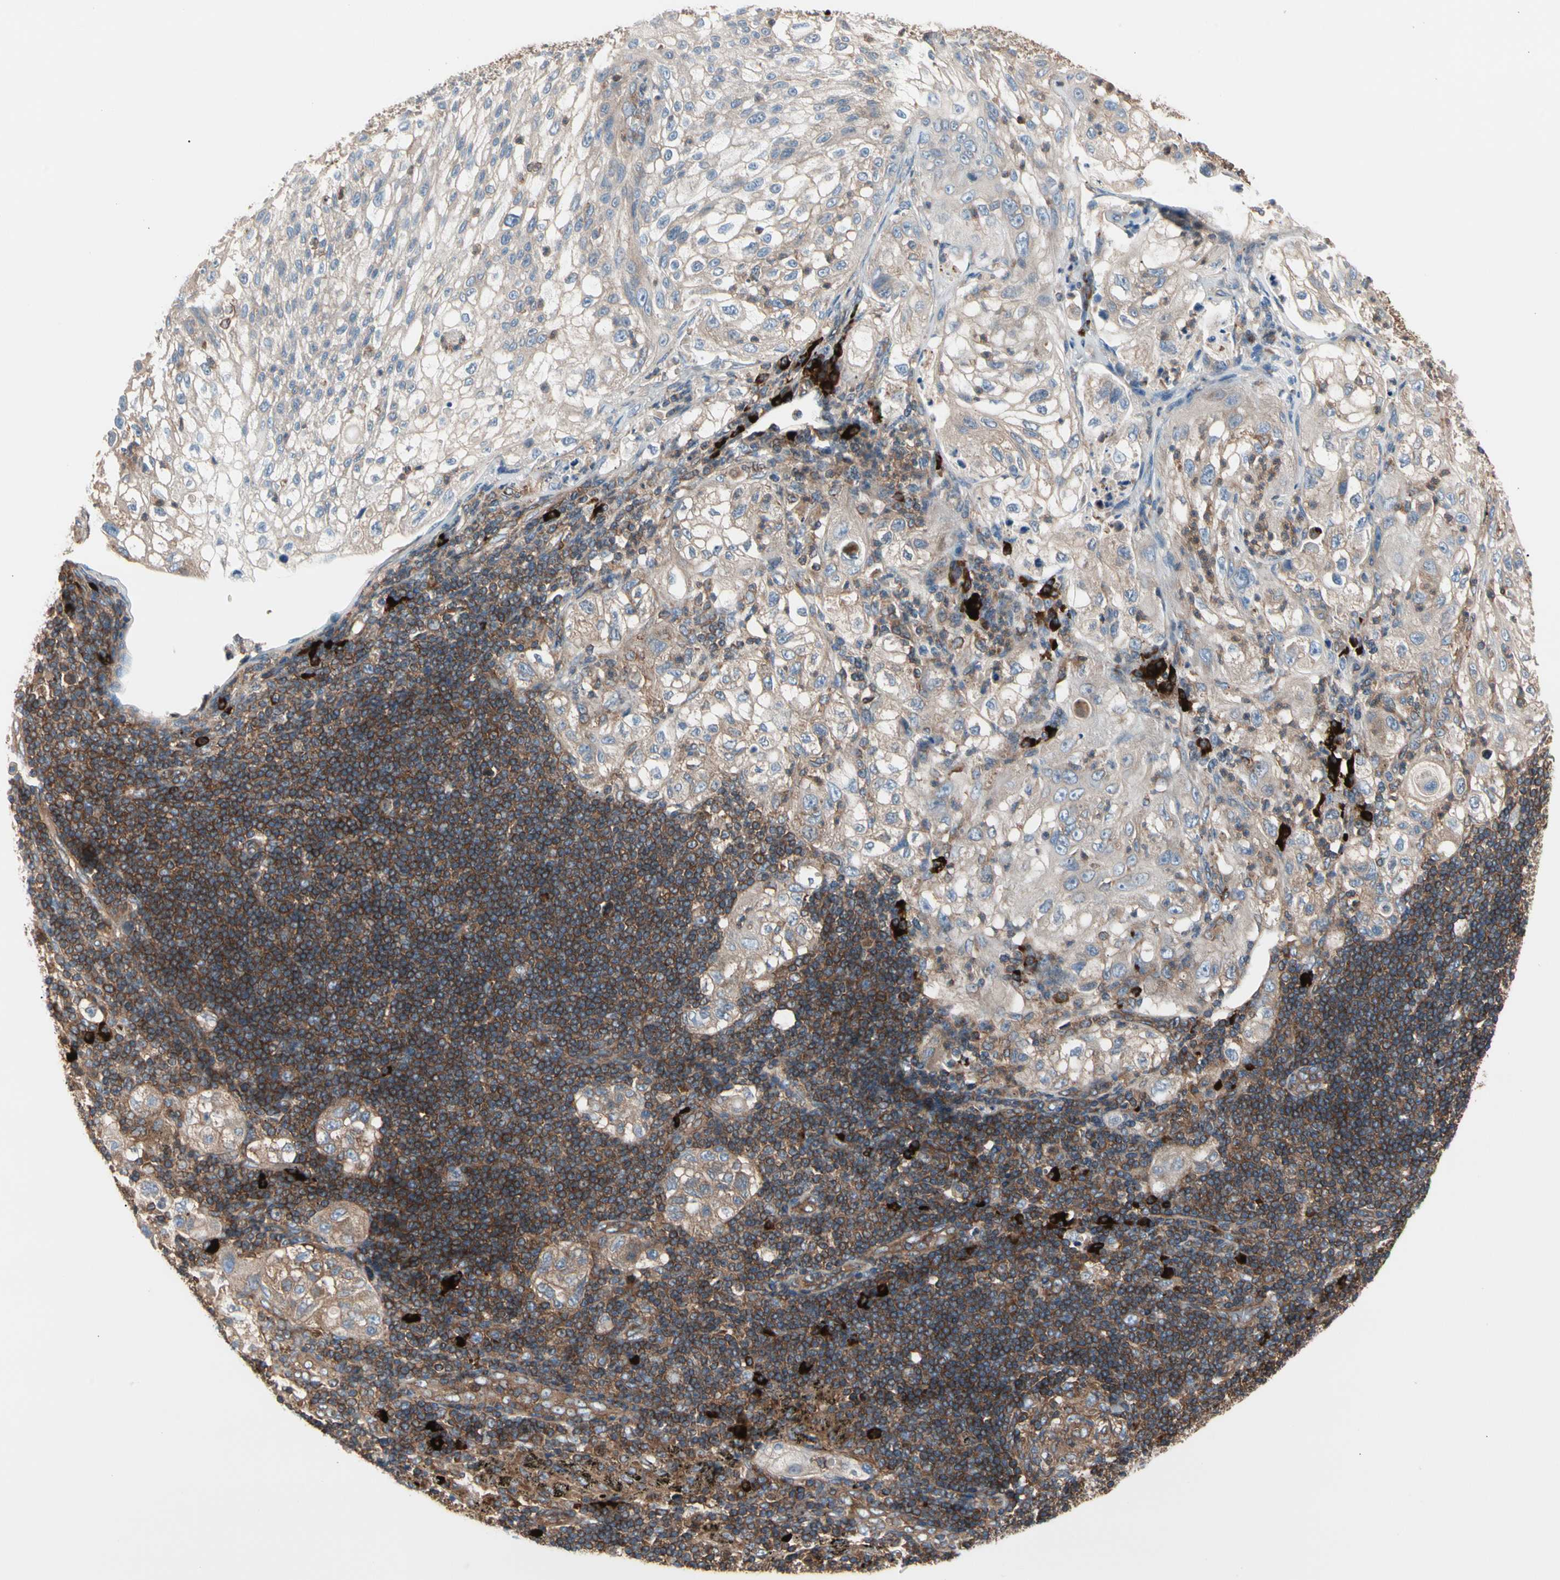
{"staining": {"intensity": "weak", "quantity": "25%-75%", "location": "cytoplasmic/membranous"}, "tissue": "lung cancer", "cell_type": "Tumor cells", "image_type": "cancer", "snomed": [{"axis": "morphology", "description": "Inflammation, NOS"}, {"axis": "morphology", "description": "Squamous cell carcinoma, NOS"}, {"axis": "topography", "description": "Lymph node"}, {"axis": "topography", "description": "Soft tissue"}, {"axis": "topography", "description": "Lung"}], "caption": "IHC (DAB) staining of human lung cancer (squamous cell carcinoma) reveals weak cytoplasmic/membranous protein positivity in approximately 25%-75% of tumor cells.", "gene": "ROCK1", "patient": {"sex": "male", "age": 66}}